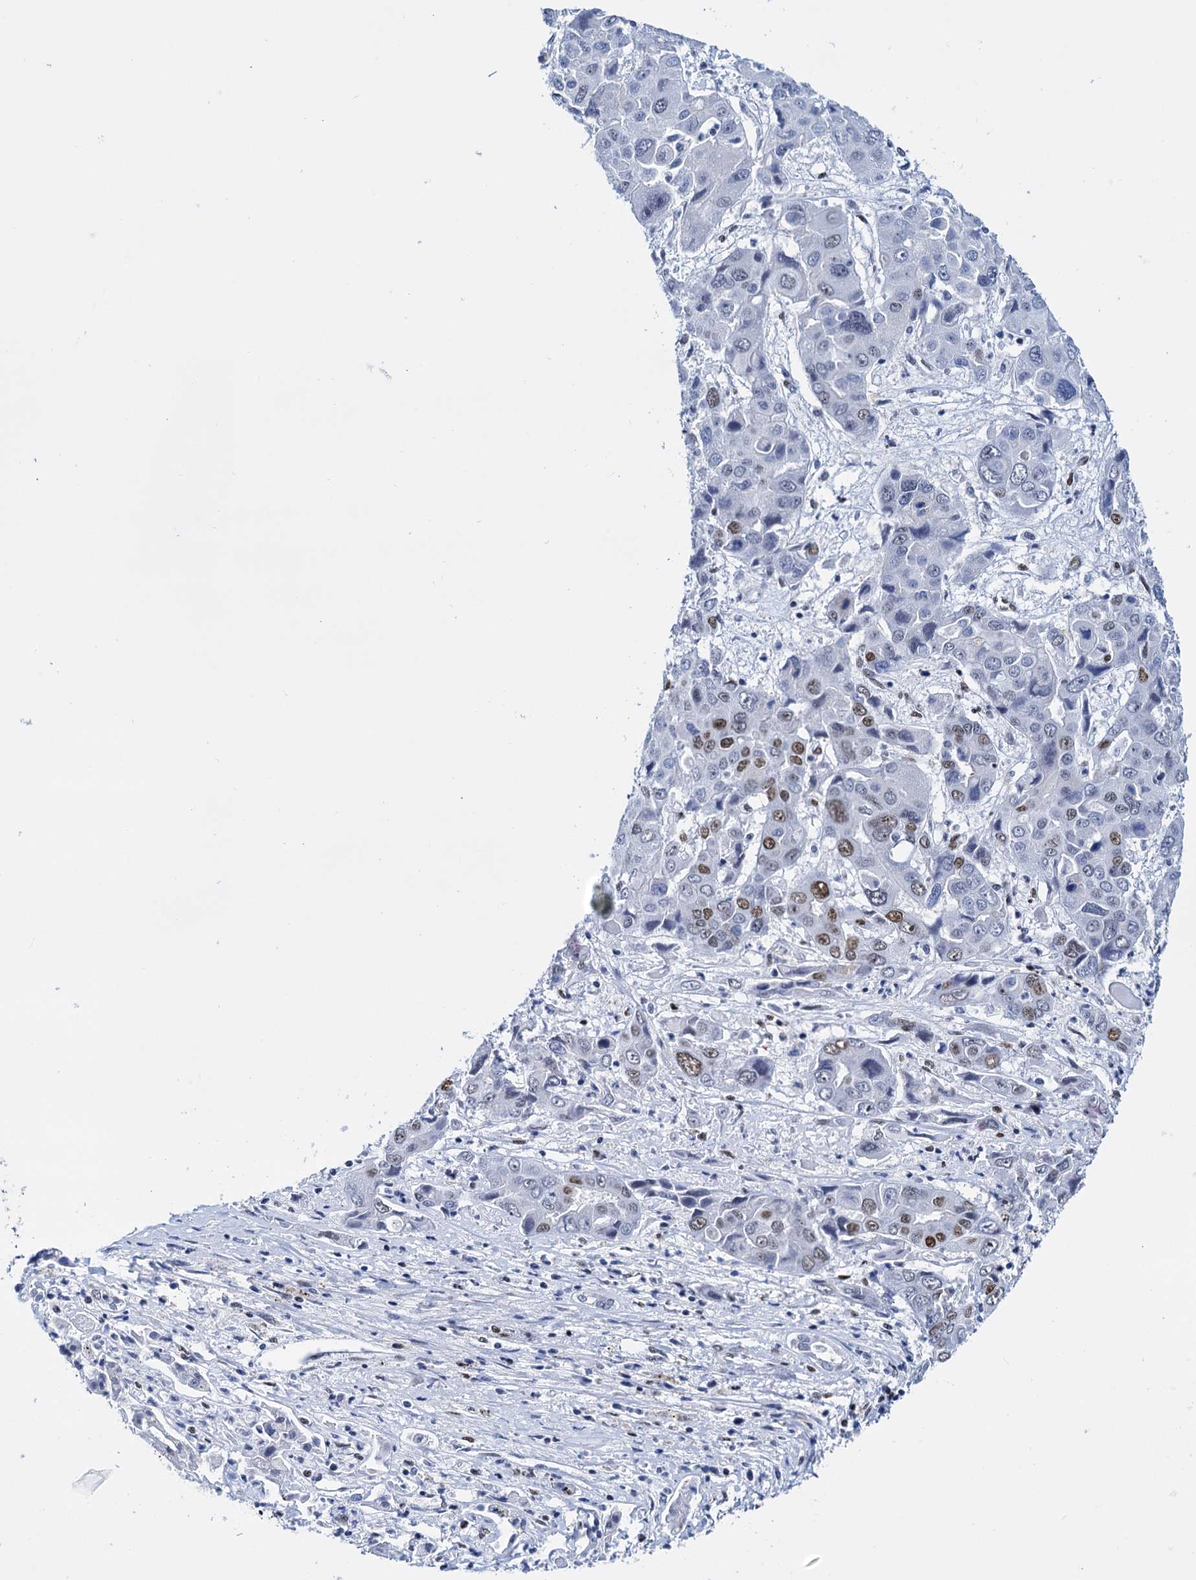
{"staining": {"intensity": "moderate", "quantity": "<25%", "location": "nuclear"}, "tissue": "liver cancer", "cell_type": "Tumor cells", "image_type": "cancer", "snomed": [{"axis": "morphology", "description": "Cholangiocarcinoma"}, {"axis": "topography", "description": "Liver"}], "caption": "Approximately <25% of tumor cells in liver cholangiocarcinoma display moderate nuclear protein staining as visualized by brown immunohistochemical staining.", "gene": "SLTM", "patient": {"sex": "male", "age": 67}}